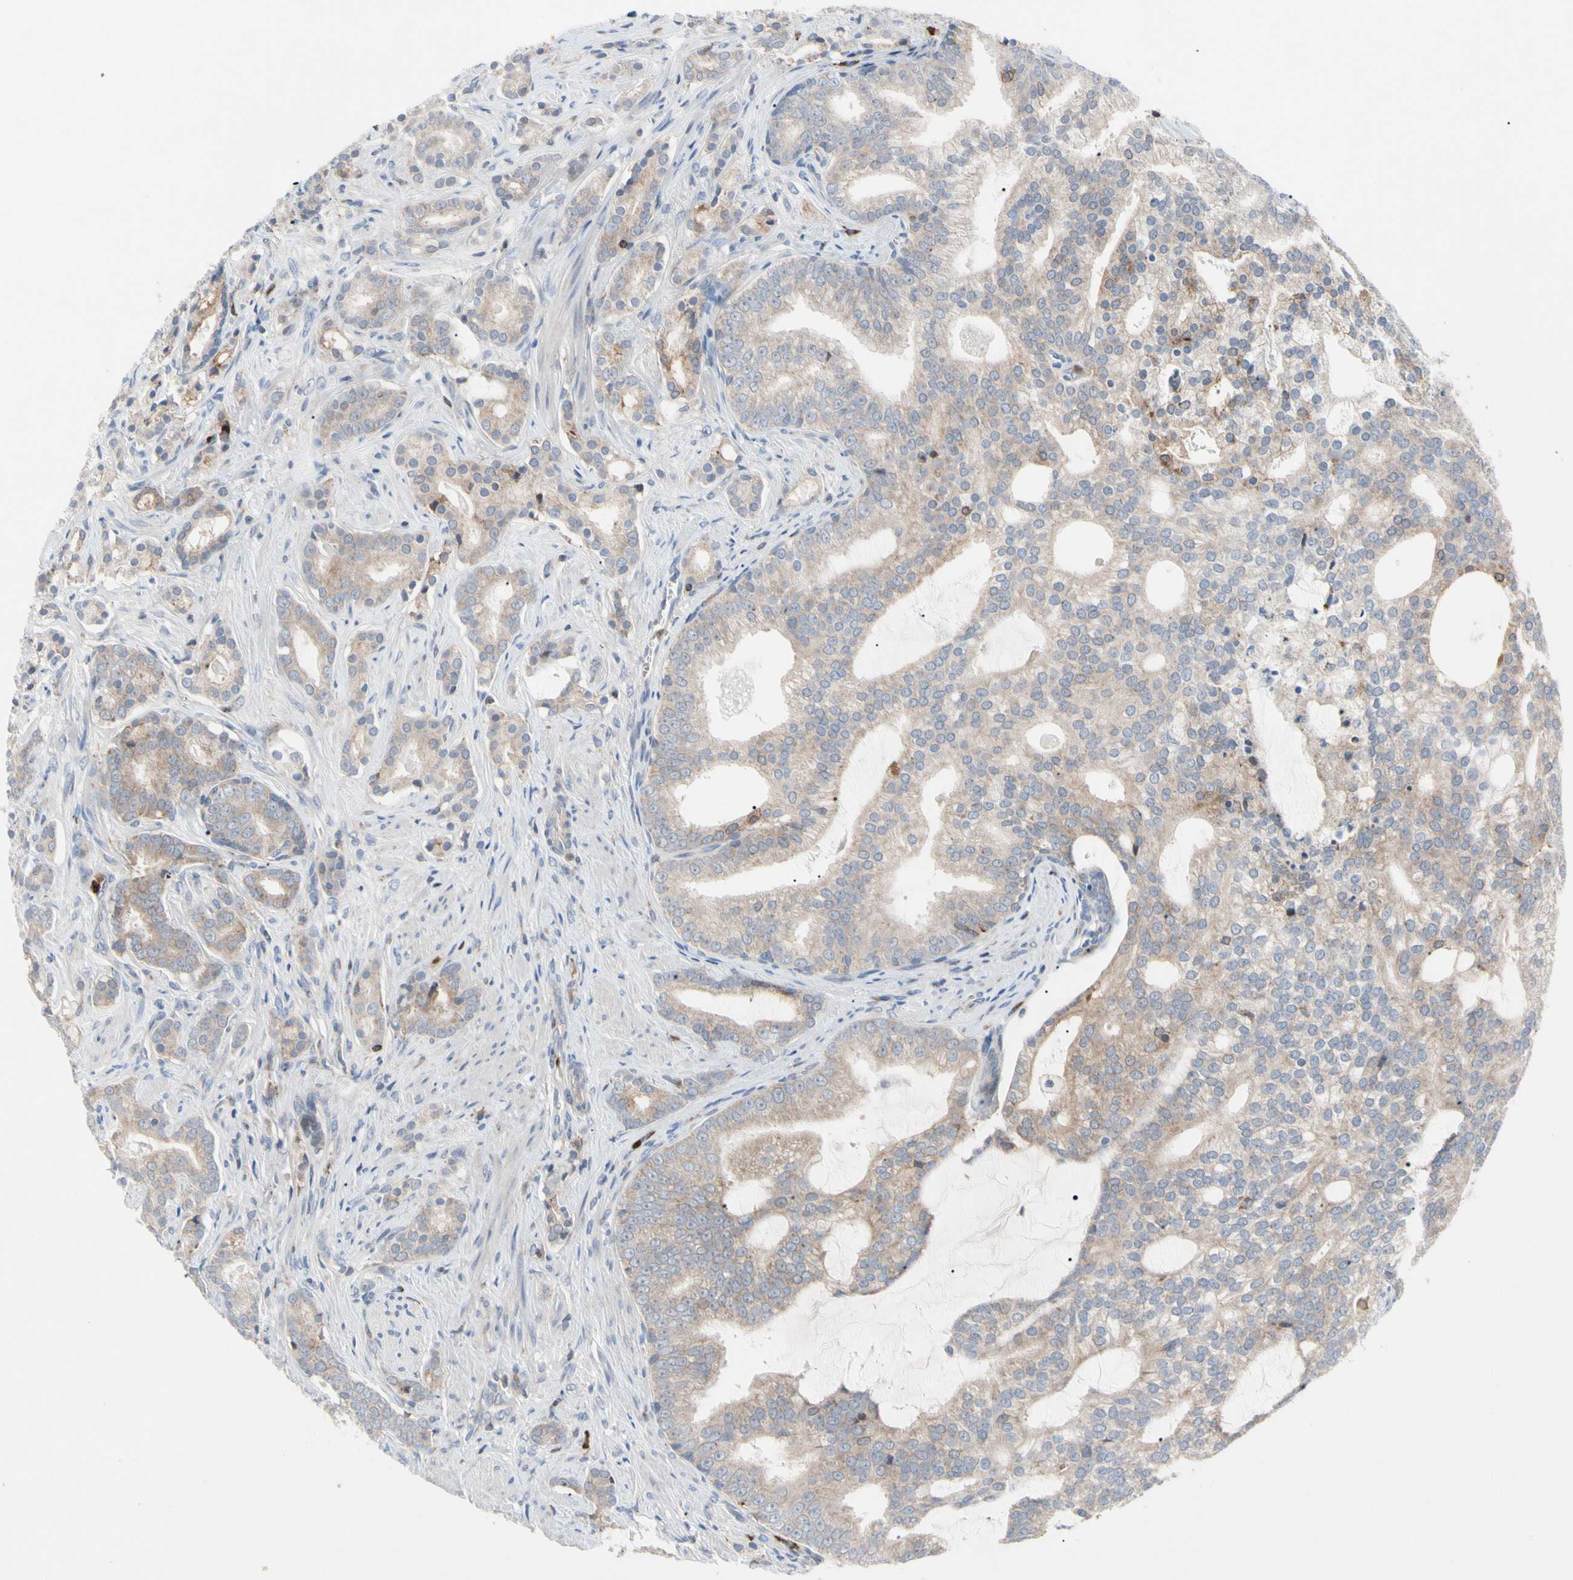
{"staining": {"intensity": "weak", "quantity": "25%-75%", "location": "cytoplasmic/membranous"}, "tissue": "prostate cancer", "cell_type": "Tumor cells", "image_type": "cancer", "snomed": [{"axis": "morphology", "description": "Adenocarcinoma, Low grade"}, {"axis": "topography", "description": "Prostate"}], "caption": "Prostate cancer stained with immunohistochemistry (IHC) displays weak cytoplasmic/membranous staining in approximately 25%-75% of tumor cells. (DAB (3,3'-diaminobenzidine) IHC, brown staining for protein, blue staining for nuclei).", "gene": "MCL1", "patient": {"sex": "male", "age": 58}}